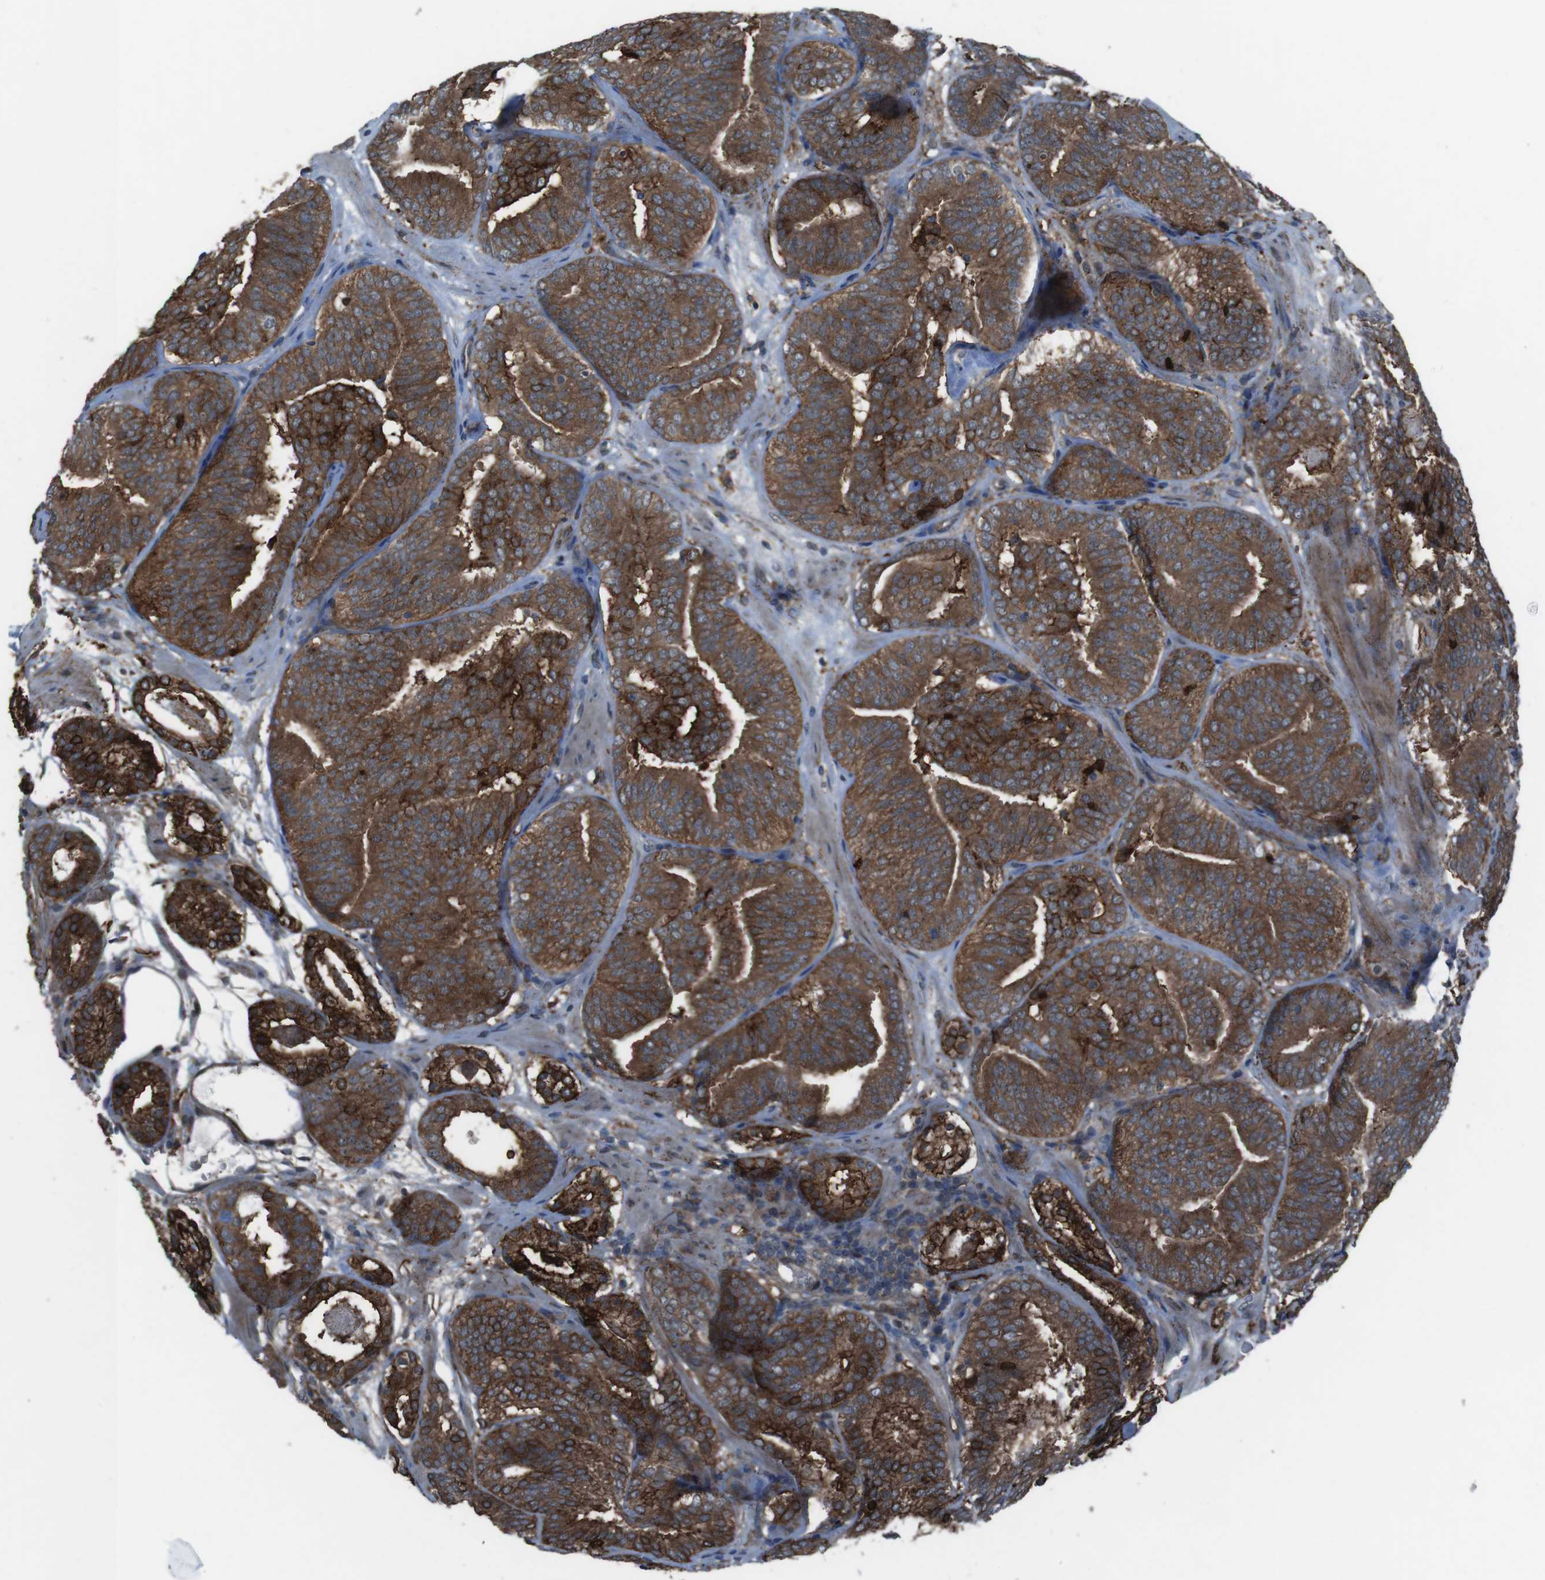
{"staining": {"intensity": "strong", "quantity": ">75%", "location": "cytoplasmic/membranous"}, "tissue": "prostate cancer", "cell_type": "Tumor cells", "image_type": "cancer", "snomed": [{"axis": "morphology", "description": "Adenocarcinoma, Low grade"}, {"axis": "topography", "description": "Prostate"}], "caption": "Prostate cancer (low-grade adenocarcinoma) stained with IHC demonstrates strong cytoplasmic/membranous expression in approximately >75% of tumor cells.", "gene": "GDF10", "patient": {"sex": "male", "age": 69}}